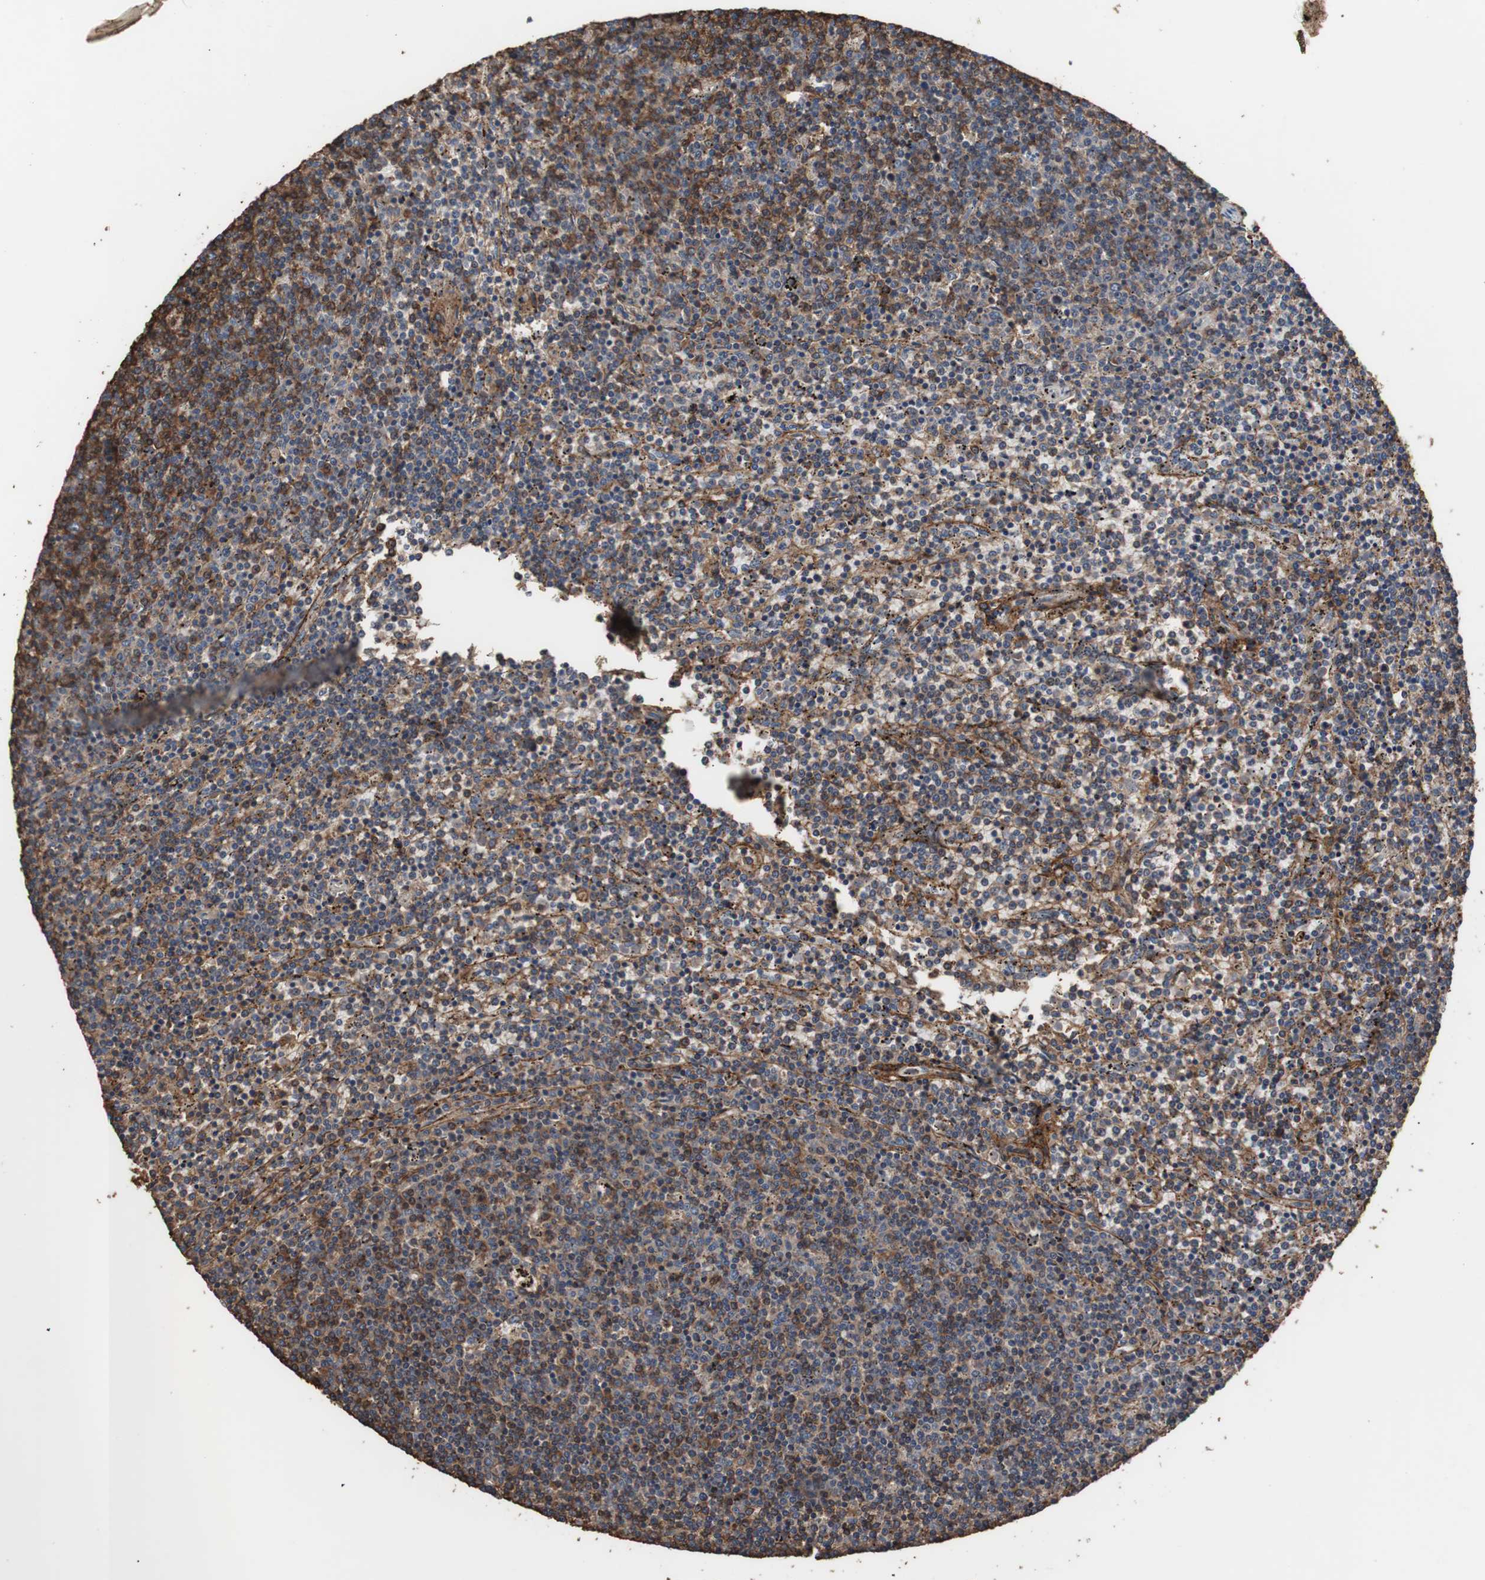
{"staining": {"intensity": "moderate", "quantity": "<25%", "location": "cytoplasmic/membranous"}, "tissue": "lymphoma", "cell_type": "Tumor cells", "image_type": "cancer", "snomed": [{"axis": "morphology", "description": "Malignant lymphoma, non-Hodgkin's type, Low grade"}, {"axis": "topography", "description": "Spleen"}], "caption": "An immunohistochemistry photomicrograph of neoplastic tissue is shown. Protein staining in brown highlights moderate cytoplasmic/membranous positivity in lymphoma within tumor cells.", "gene": "COL6A2", "patient": {"sex": "female", "age": 50}}